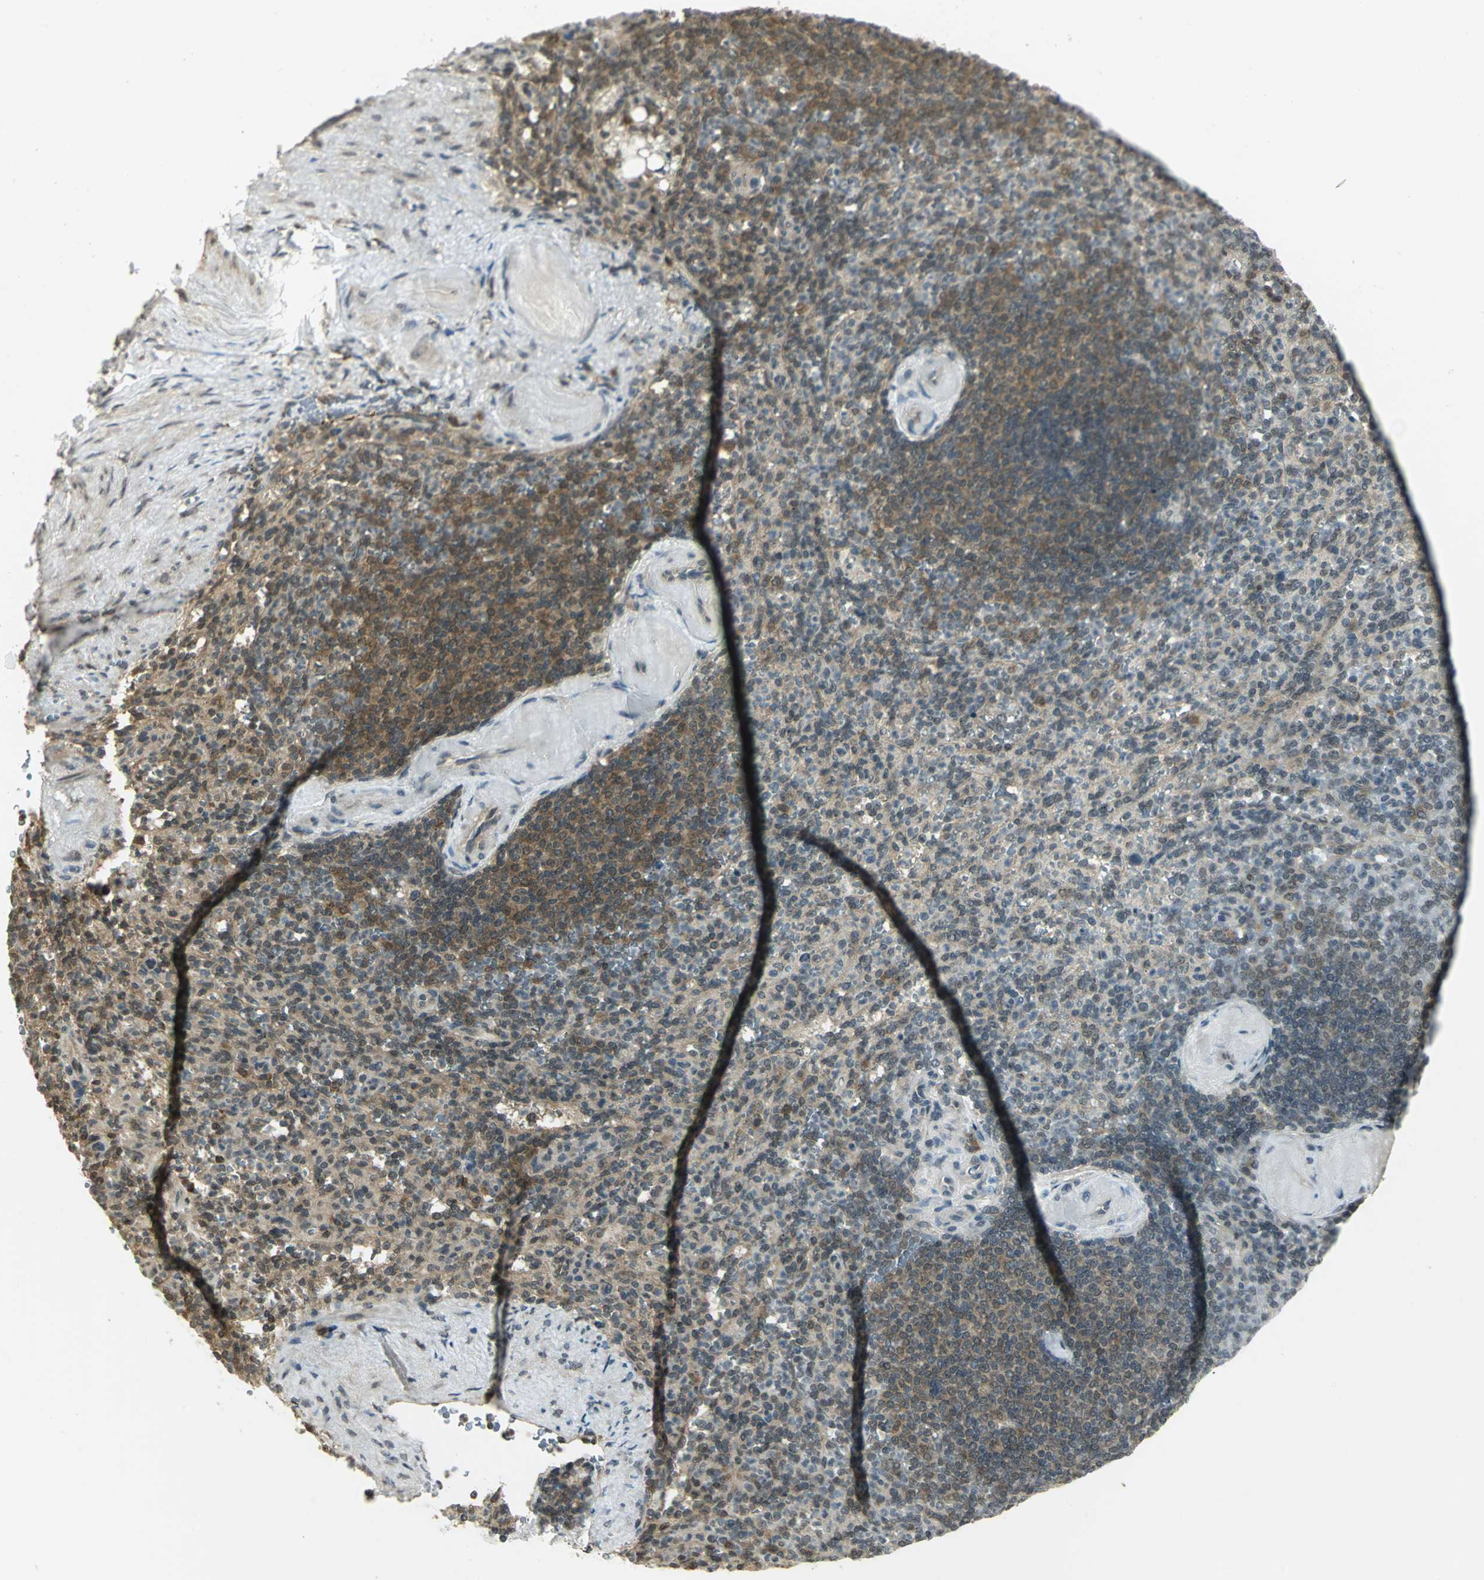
{"staining": {"intensity": "weak", "quantity": ">75%", "location": "cytoplasmic/membranous"}, "tissue": "spleen", "cell_type": "Cells in red pulp", "image_type": "normal", "snomed": [{"axis": "morphology", "description": "Normal tissue, NOS"}, {"axis": "topography", "description": "Spleen"}], "caption": "Protein staining of unremarkable spleen exhibits weak cytoplasmic/membranous positivity in approximately >75% of cells in red pulp. The staining was performed using DAB to visualize the protein expression in brown, while the nuclei were stained in blue with hematoxylin (Magnification: 20x).", "gene": "CDC34", "patient": {"sex": "female", "age": 74}}